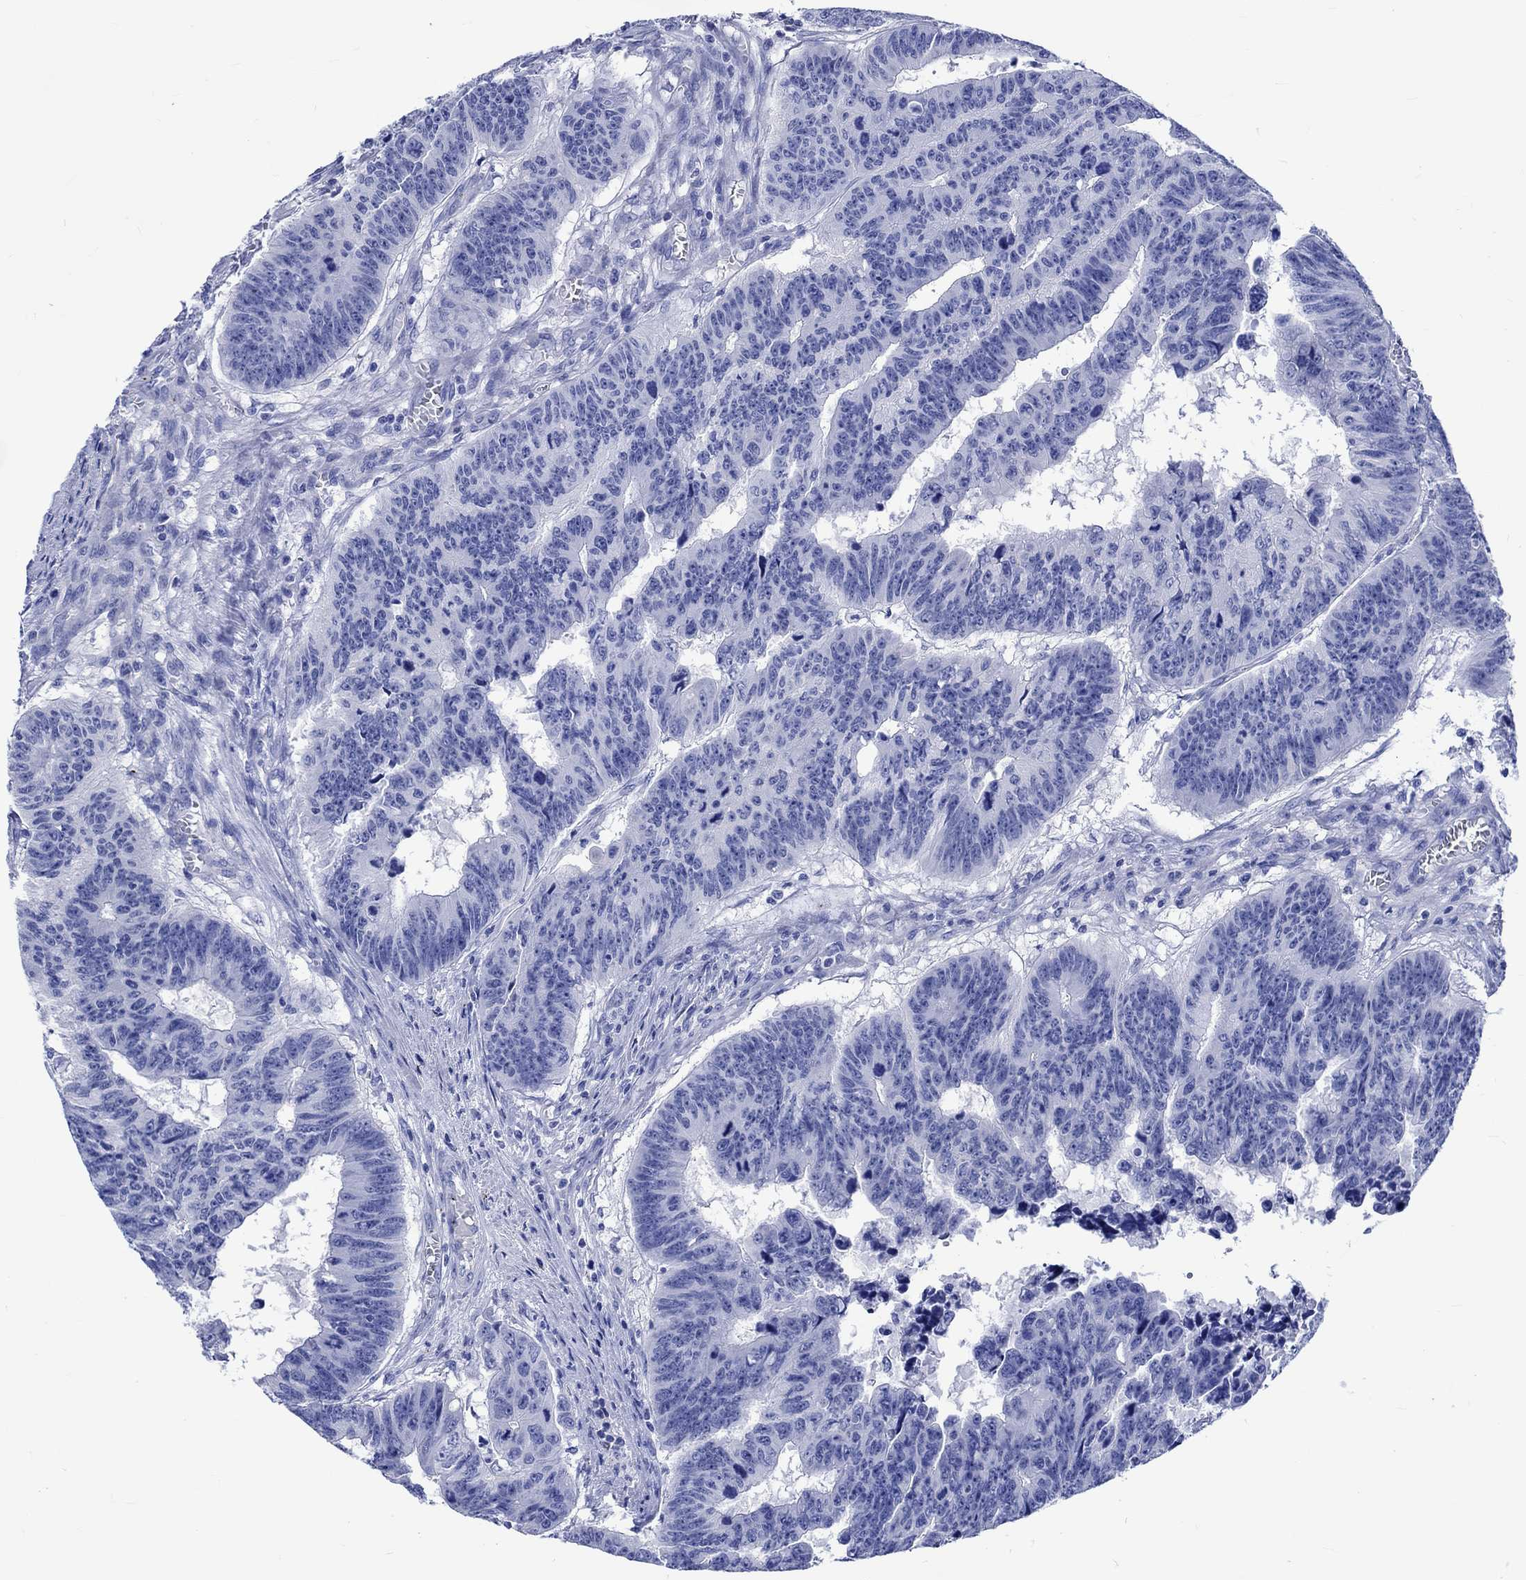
{"staining": {"intensity": "negative", "quantity": "none", "location": "none"}, "tissue": "colorectal cancer", "cell_type": "Tumor cells", "image_type": "cancer", "snomed": [{"axis": "morphology", "description": "Adenocarcinoma, NOS"}, {"axis": "topography", "description": "Appendix"}, {"axis": "topography", "description": "Colon"}, {"axis": "topography", "description": "Cecum"}, {"axis": "topography", "description": "Colon asc"}], "caption": "The immunohistochemistry histopathology image has no significant staining in tumor cells of colorectal adenocarcinoma tissue. (DAB IHC, high magnification).", "gene": "KLHL33", "patient": {"sex": "female", "age": 85}}